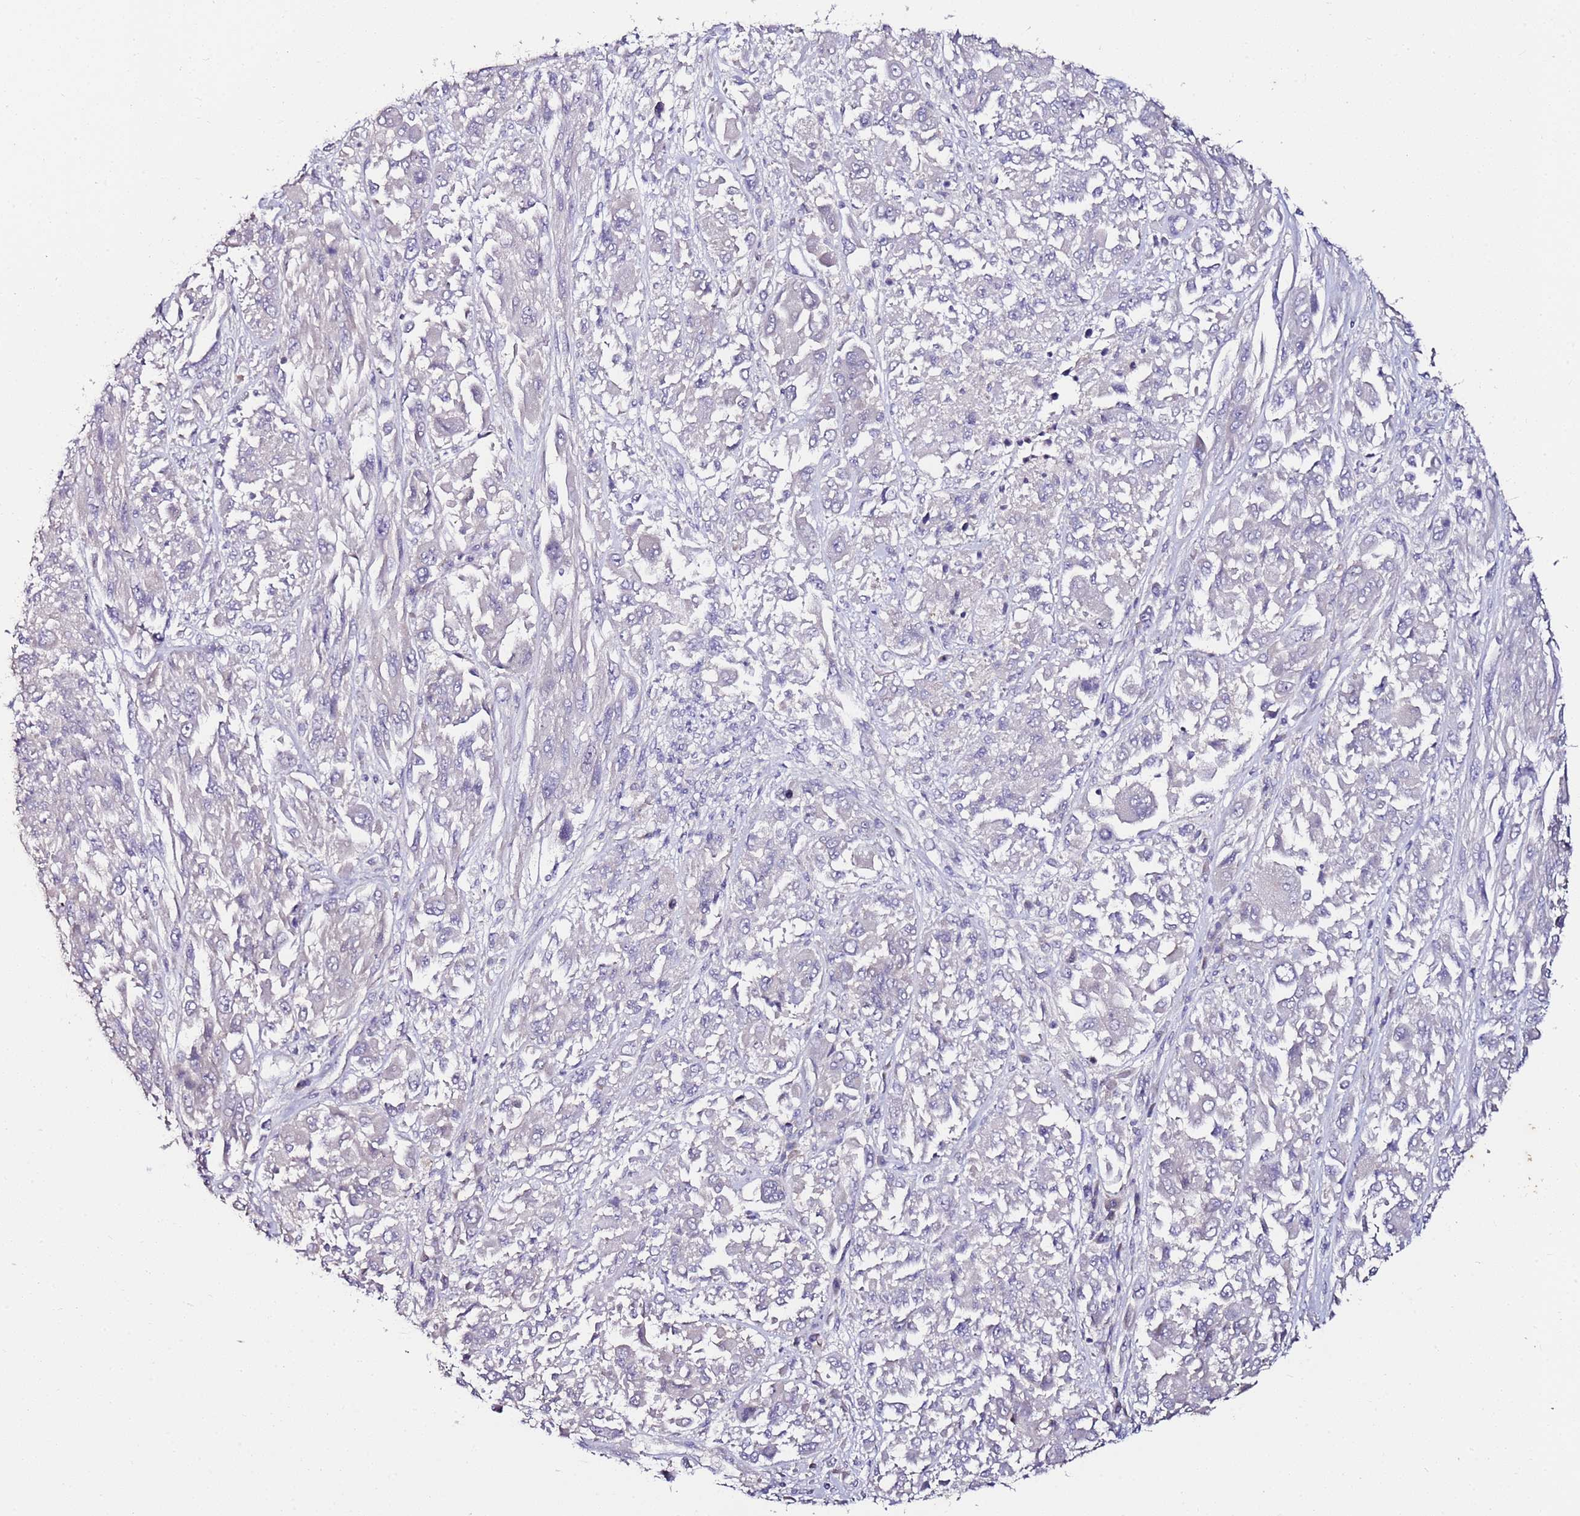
{"staining": {"intensity": "negative", "quantity": "none", "location": "none"}, "tissue": "melanoma", "cell_type": "Tumor cells", "image_type": "cancer", "snomed": [{"axis": "morphology", "description": "Malignant melanoma, NOS"}, {"axis": "topography", "description": "Skin"}], "caption": "This is an immunohistochemistry (IHC) image of melanoma. There is no staining in tumor cells.", "gene": "SRRM5", "patient": {"sex": "female", "age": 91}}